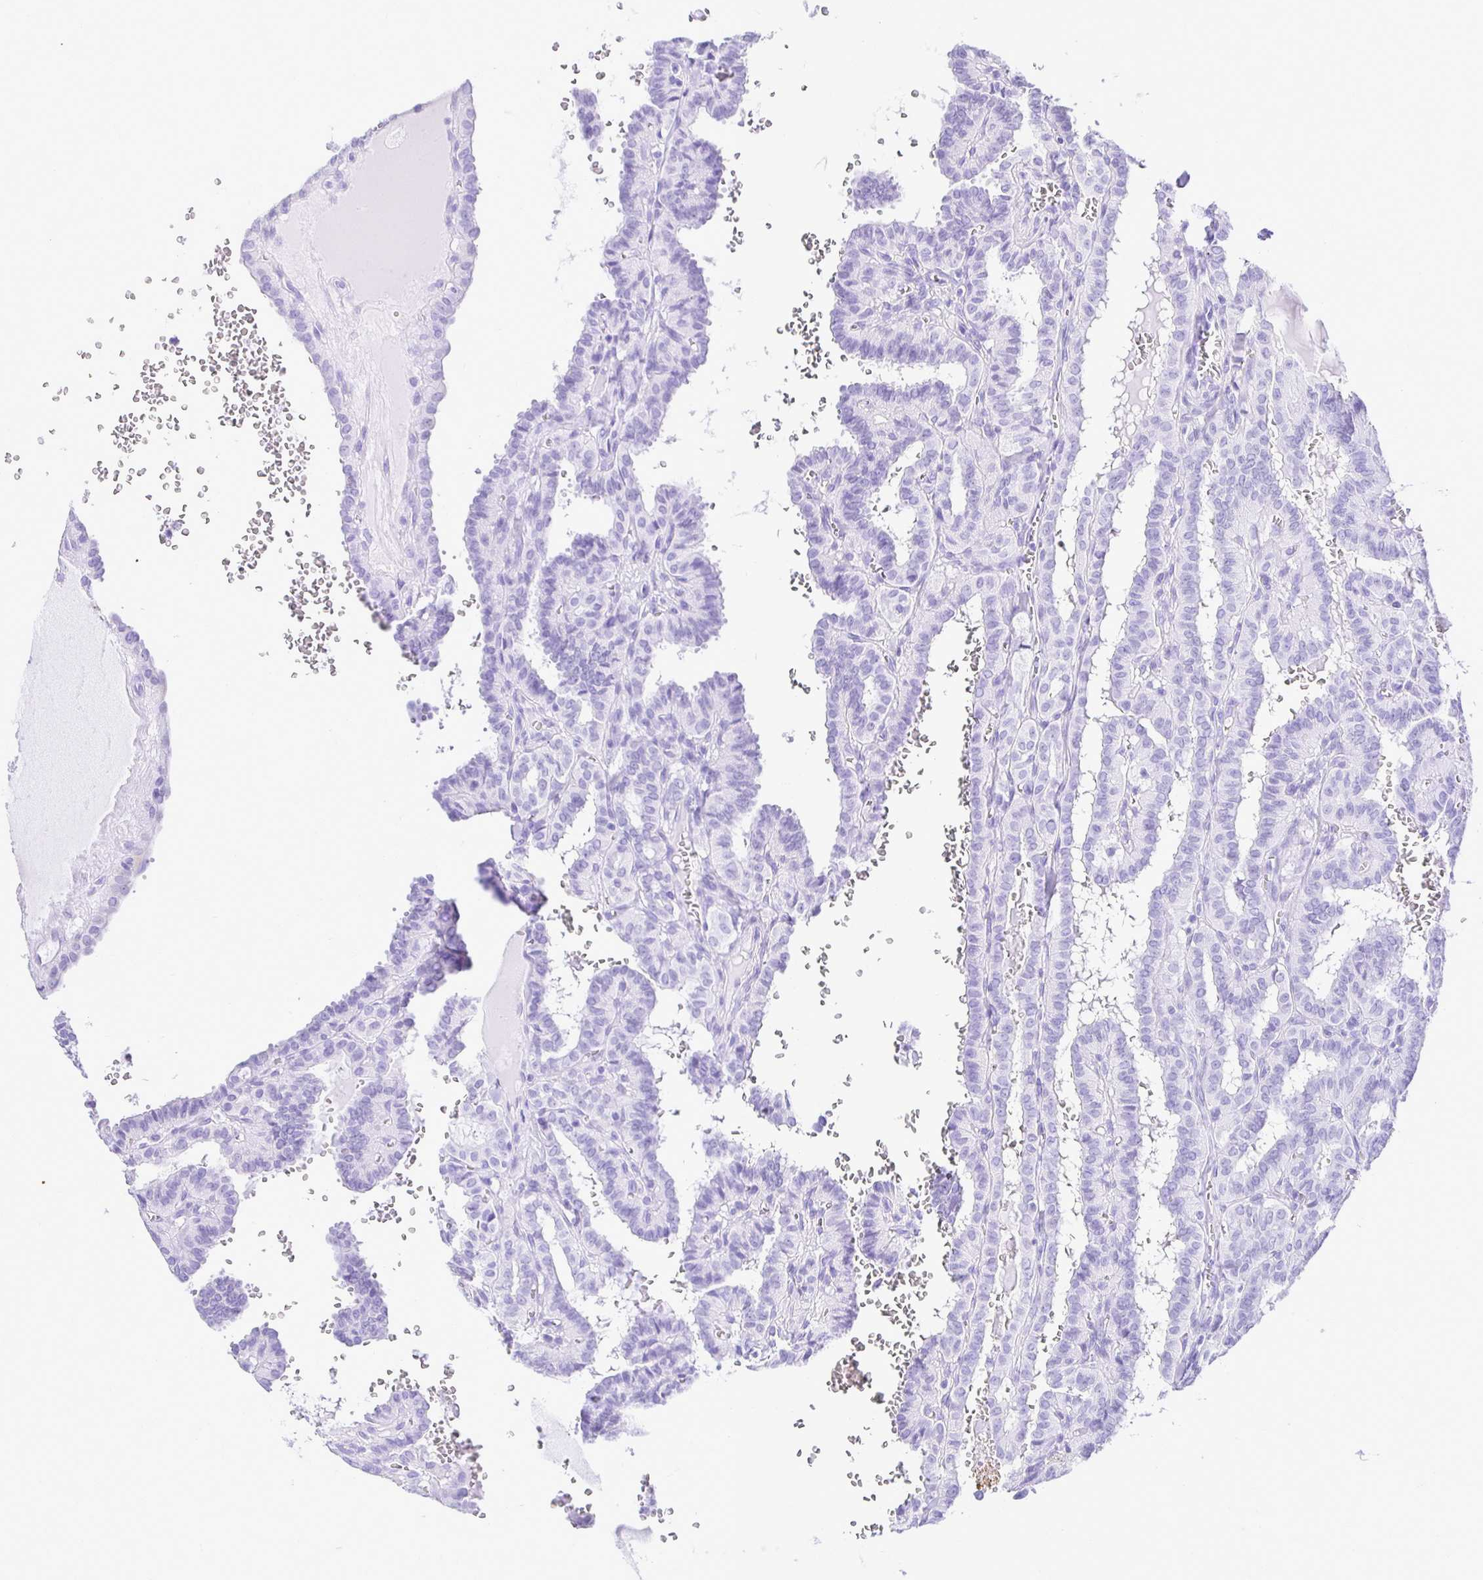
{"staining": {"intensity": "negative", "quantity": "none", "location": "none"}, "tissue": "thyroid cancer", "cell_type": "Tumor cells", "image_type": "cancer", "snomed": [{"axis": "morphology", "description": "Papillary adenocarcinoma, NOS"}, {"axis": "topography", "description": "Thyroid gland"}], "caption": "Immunohistochemical staining of human thyroid papillary adenocarcinoma demonstrates no significant staining in tumor cells.", "gene": "TAF1D", "patient": {"sex": "female", "age": 21}}